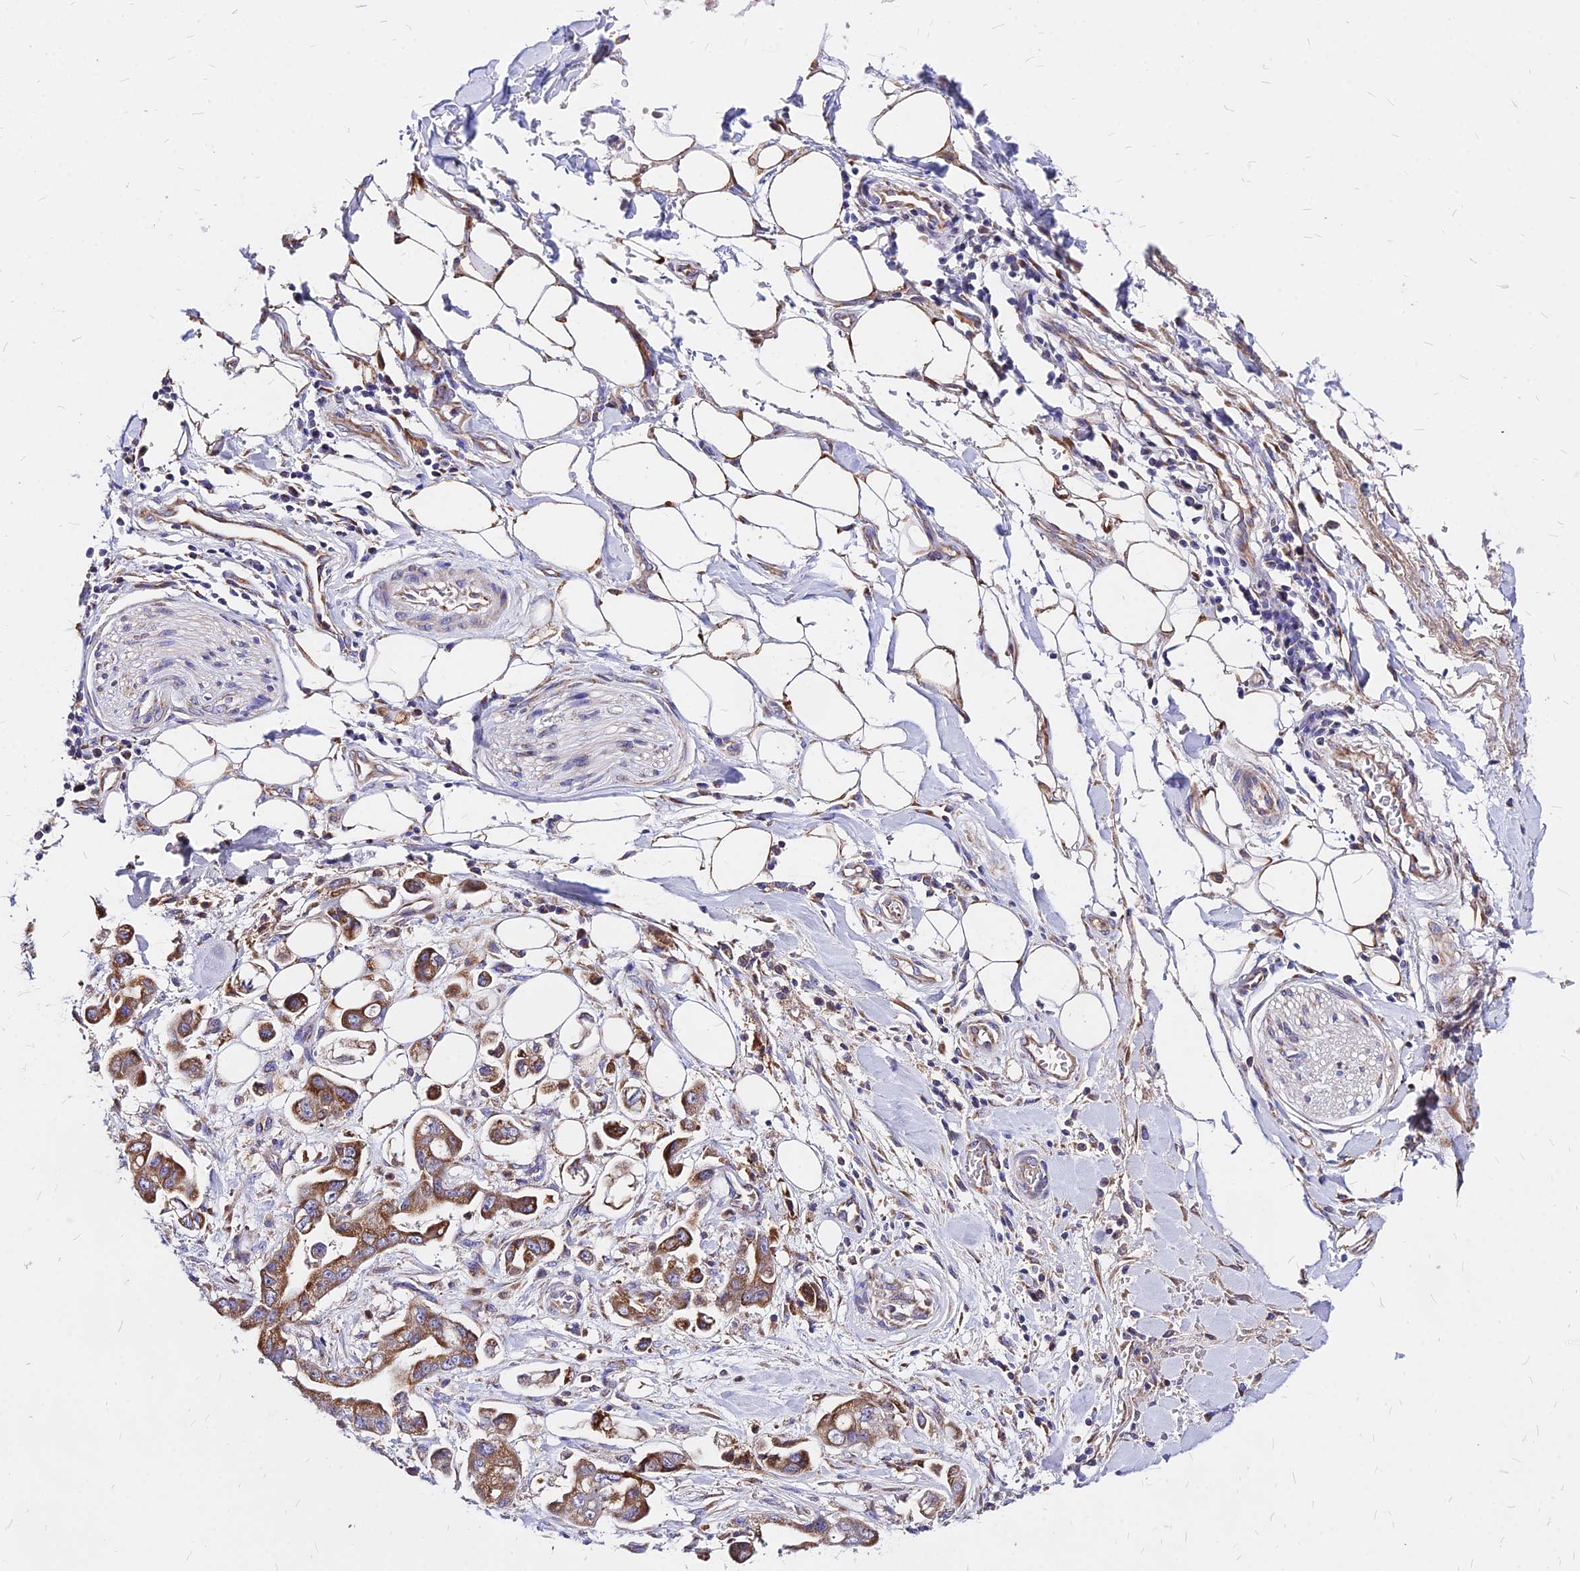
{"staining": {"intensity": "moderate", "quantity": ">75%", "location": "cytoplasmic/membranous"}, "tissue": "stomach cancer", "cell_type": "Tumor cells", "image_type": "cancer", "snomed": [{"axis": "morphology", "description": "Adenocarcinoma, NOS"}, {"axis": "topography", "description": "Stomach"}], "caption": "Immunohistochemical staining of adenocarcinoma (stomach) exhibits medium levels of moderate cytoplasmic/membranous expression in about >75% of tumor cells.", "gene": "MRPL3", "patient": {"sex": "male", "age": 62}}